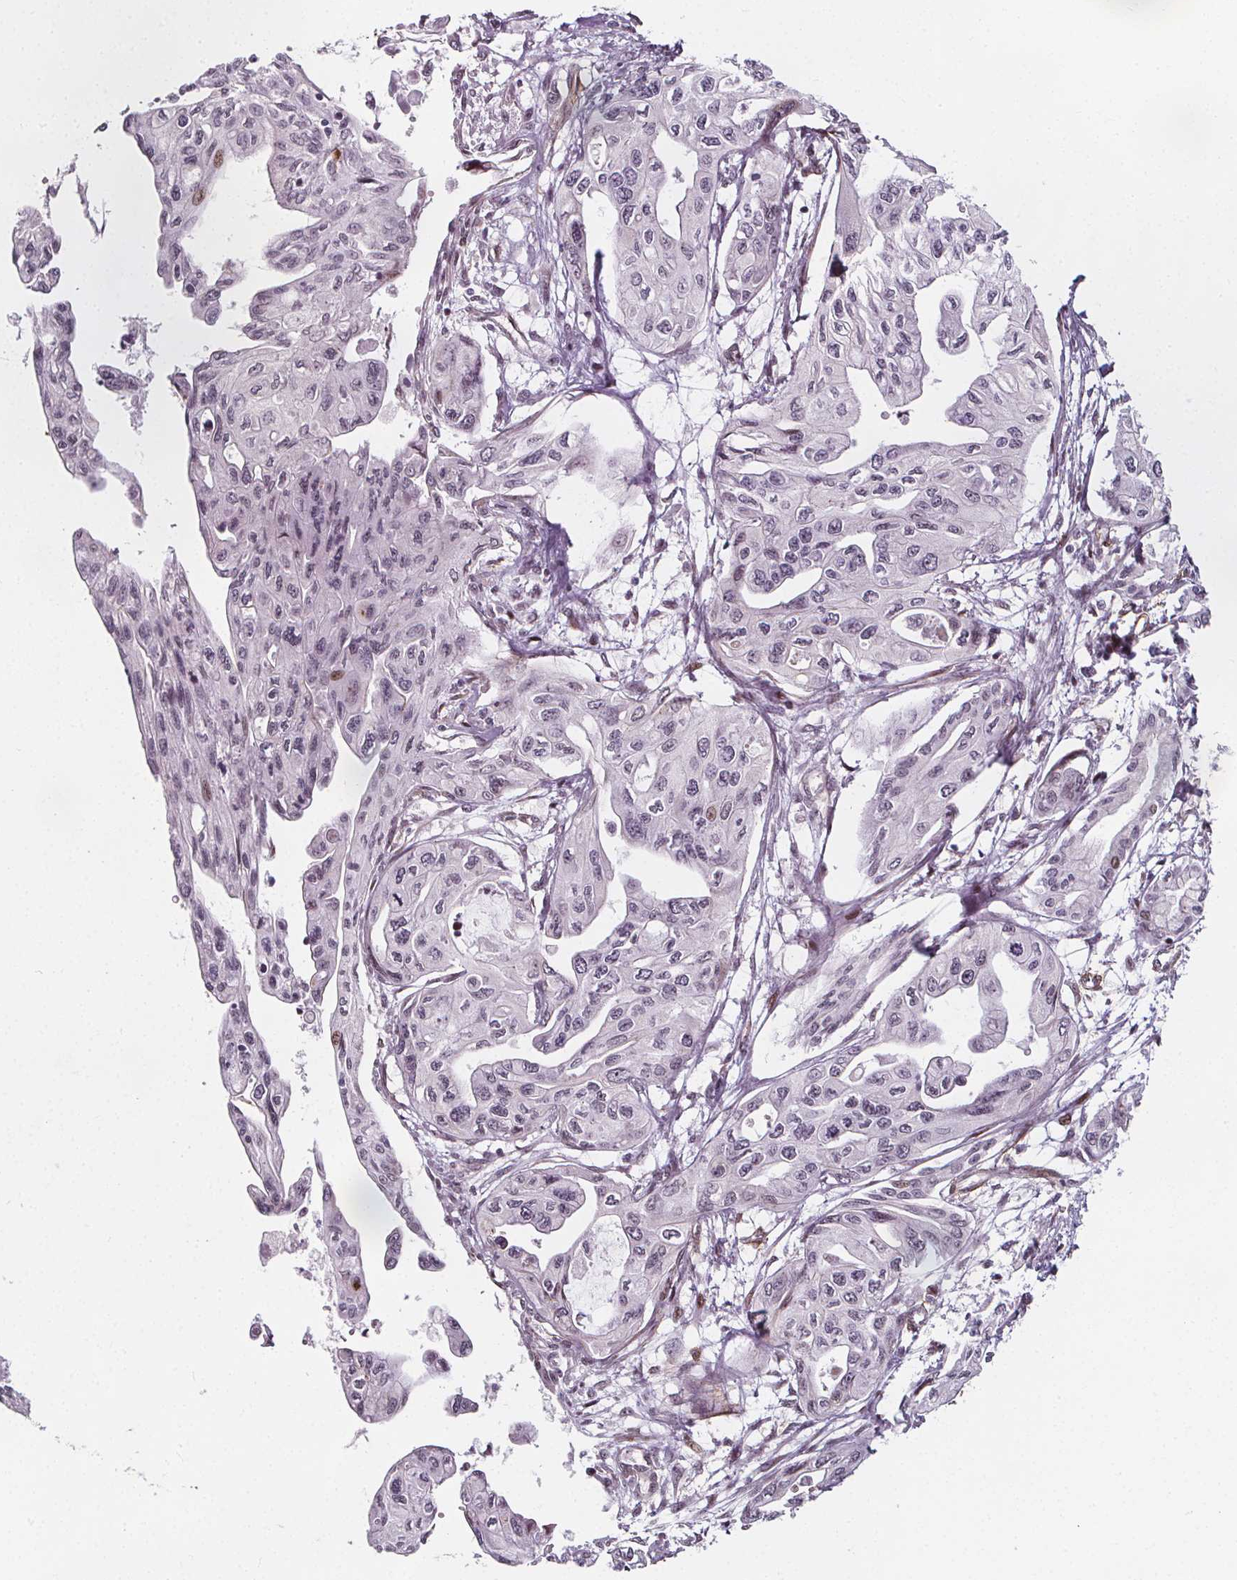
{"staining": {"intensity": "negative", "quantity": "none", "location": "none"}, "tissue": "pancreatic cancer", "cell_type": "Tumor cells", "image_type": "cancer", "snomed": [{"axis": "morphology", "description": "Adenocarcinoma, NOS"}, {"axis": "topography", "description": "Pancreas"}], "caption": "Immunohistochemistry (IHC) image of human adenocarcinoma (pancreatic) stained for a protein (brown), which displays no staining in tumor cells.", "gene": "HAS1", "patient": {"sex": "female", "age": 76}}